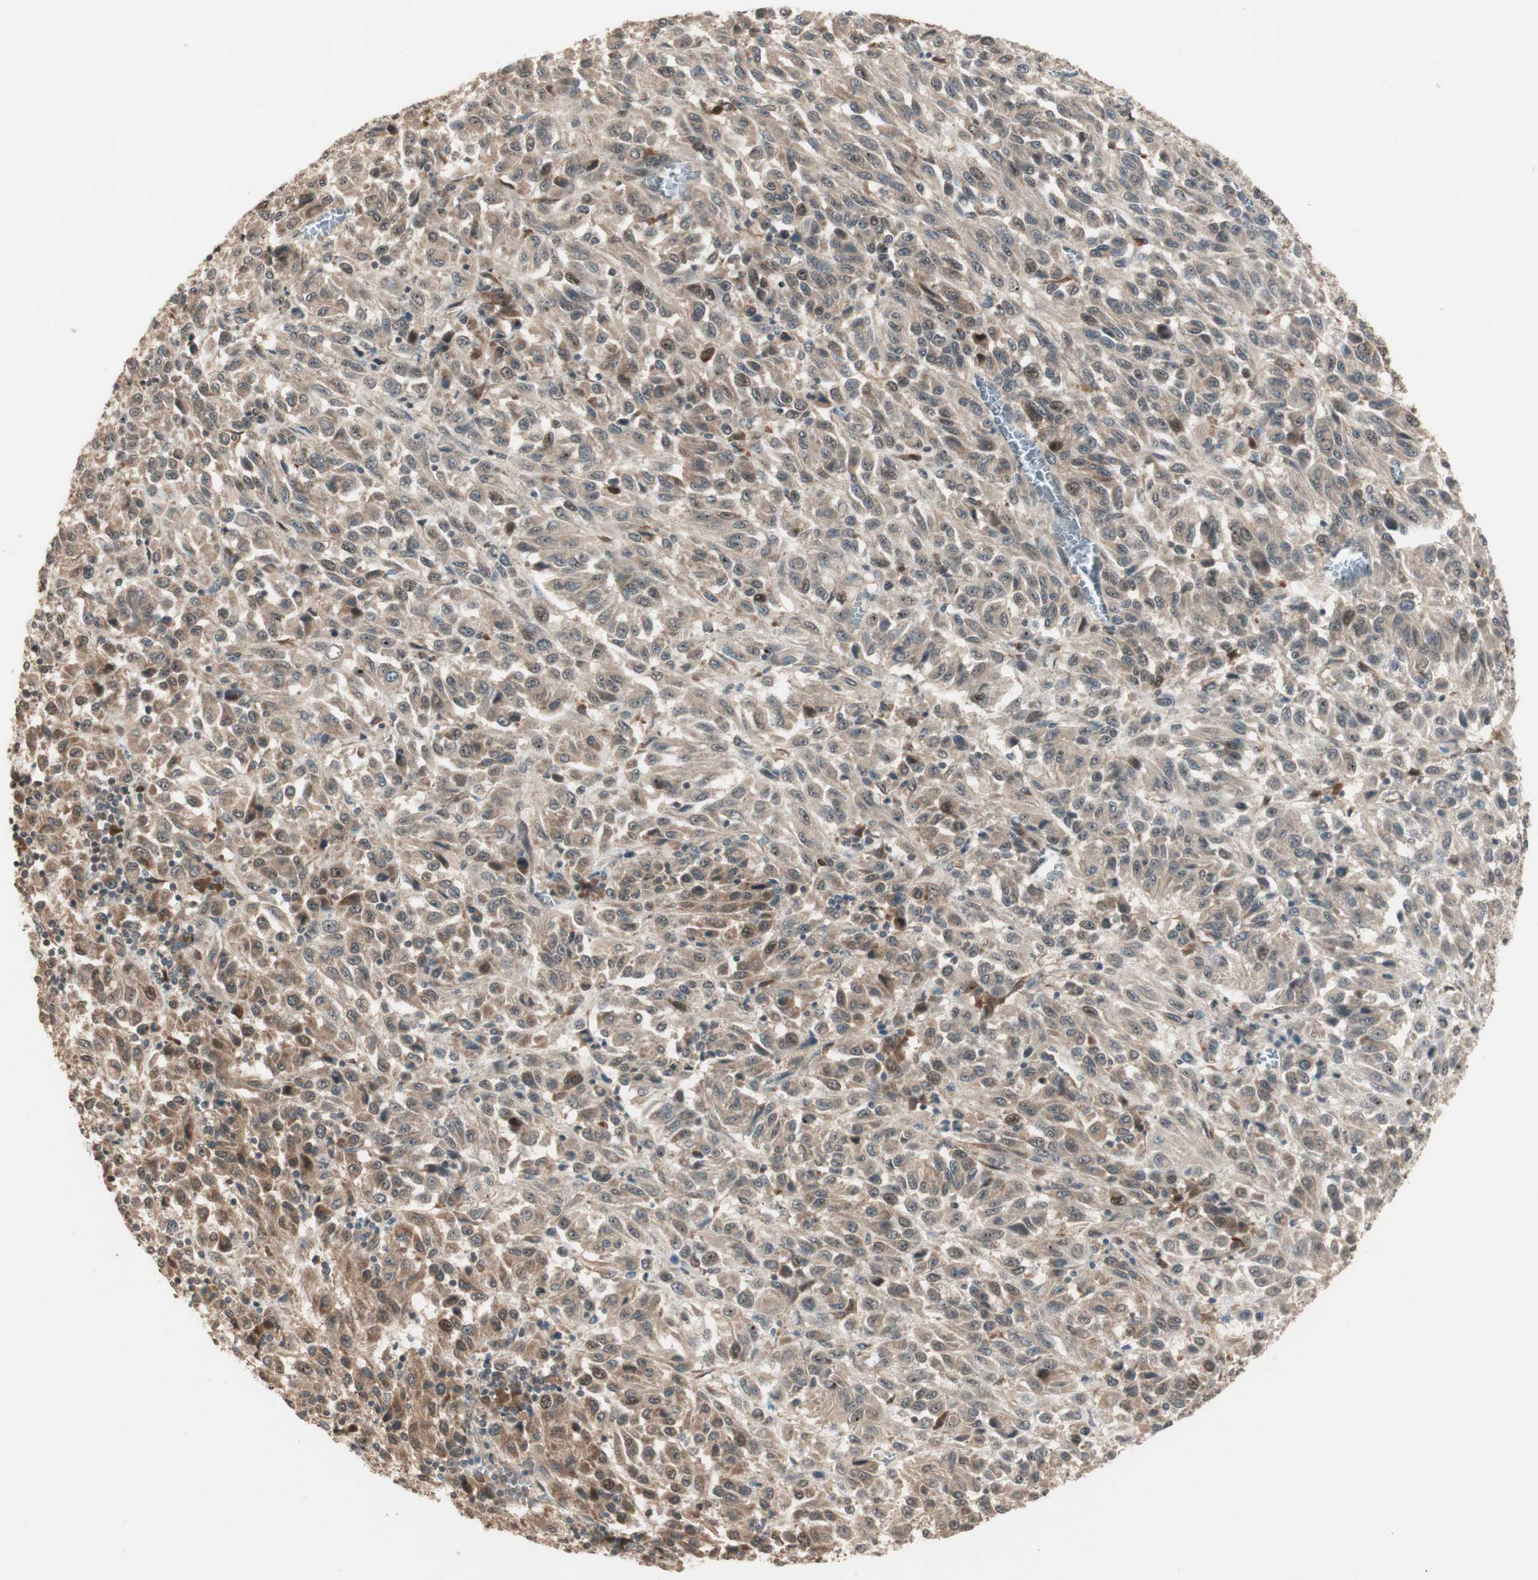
{"staining": {"intensity": "weak", "quantity": "25%-75%", "location": "cytoplasmic/membranous,nuclear"}, "tissue": "melanoma", "cell_type": "Tumor cells", "image_type": "cancer", "snomed": [{"axis": "morphology", "description": "Malignant melanoma, Metastatic site"}, {"axis": "topography", "description": "Lung"}], "caption": "Melanoma tissue displays weak cytoplasmic/membranous and nuclear positivity in approximately 25%-75% of tumor cells, visualized by immunohistochemistry.", "gene": "ZSCAN31", "patient": {"sex": "male", "age": 64}}